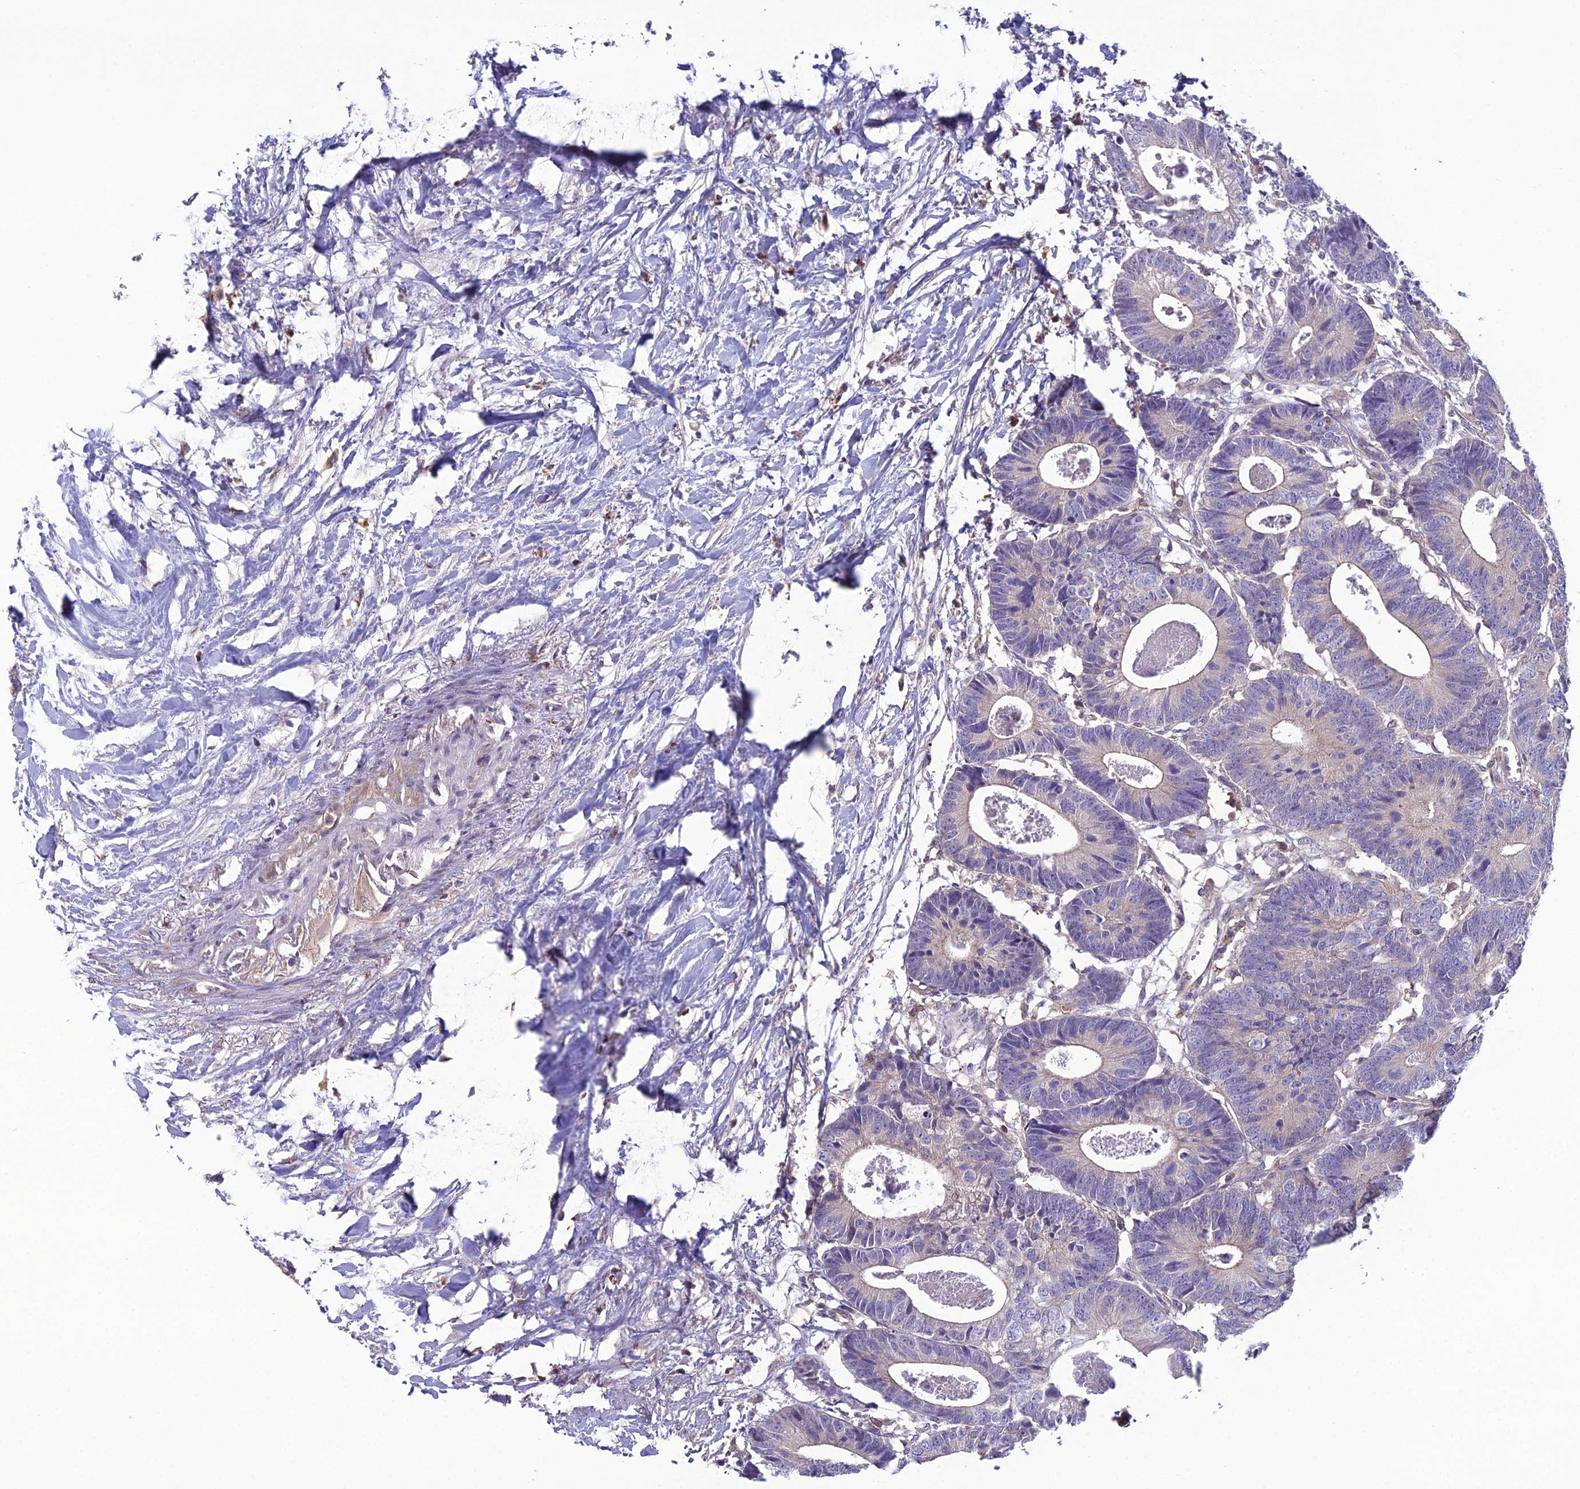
{"staining": {"intensity": "negative", "quantity": "none", "location": "none"}, "tissue": "colorectal cancer", "cell_type": "Tumor cells", "image_type": "cancer", "snomed": [{"axis": "morphology", "description": "Adenocarcinoma, NOS"}, {"axis": "topography", "description": "Colon"}], "caption": "Adenocarcinoma (colorectal) was stained to show a protein in brown. There is no significant positivity in tumor cells. (DAB immunohistochemistry with hematoxylin counter stain).", "gene": "GDF6", "patient": {"sex": "female", "age": 57}}